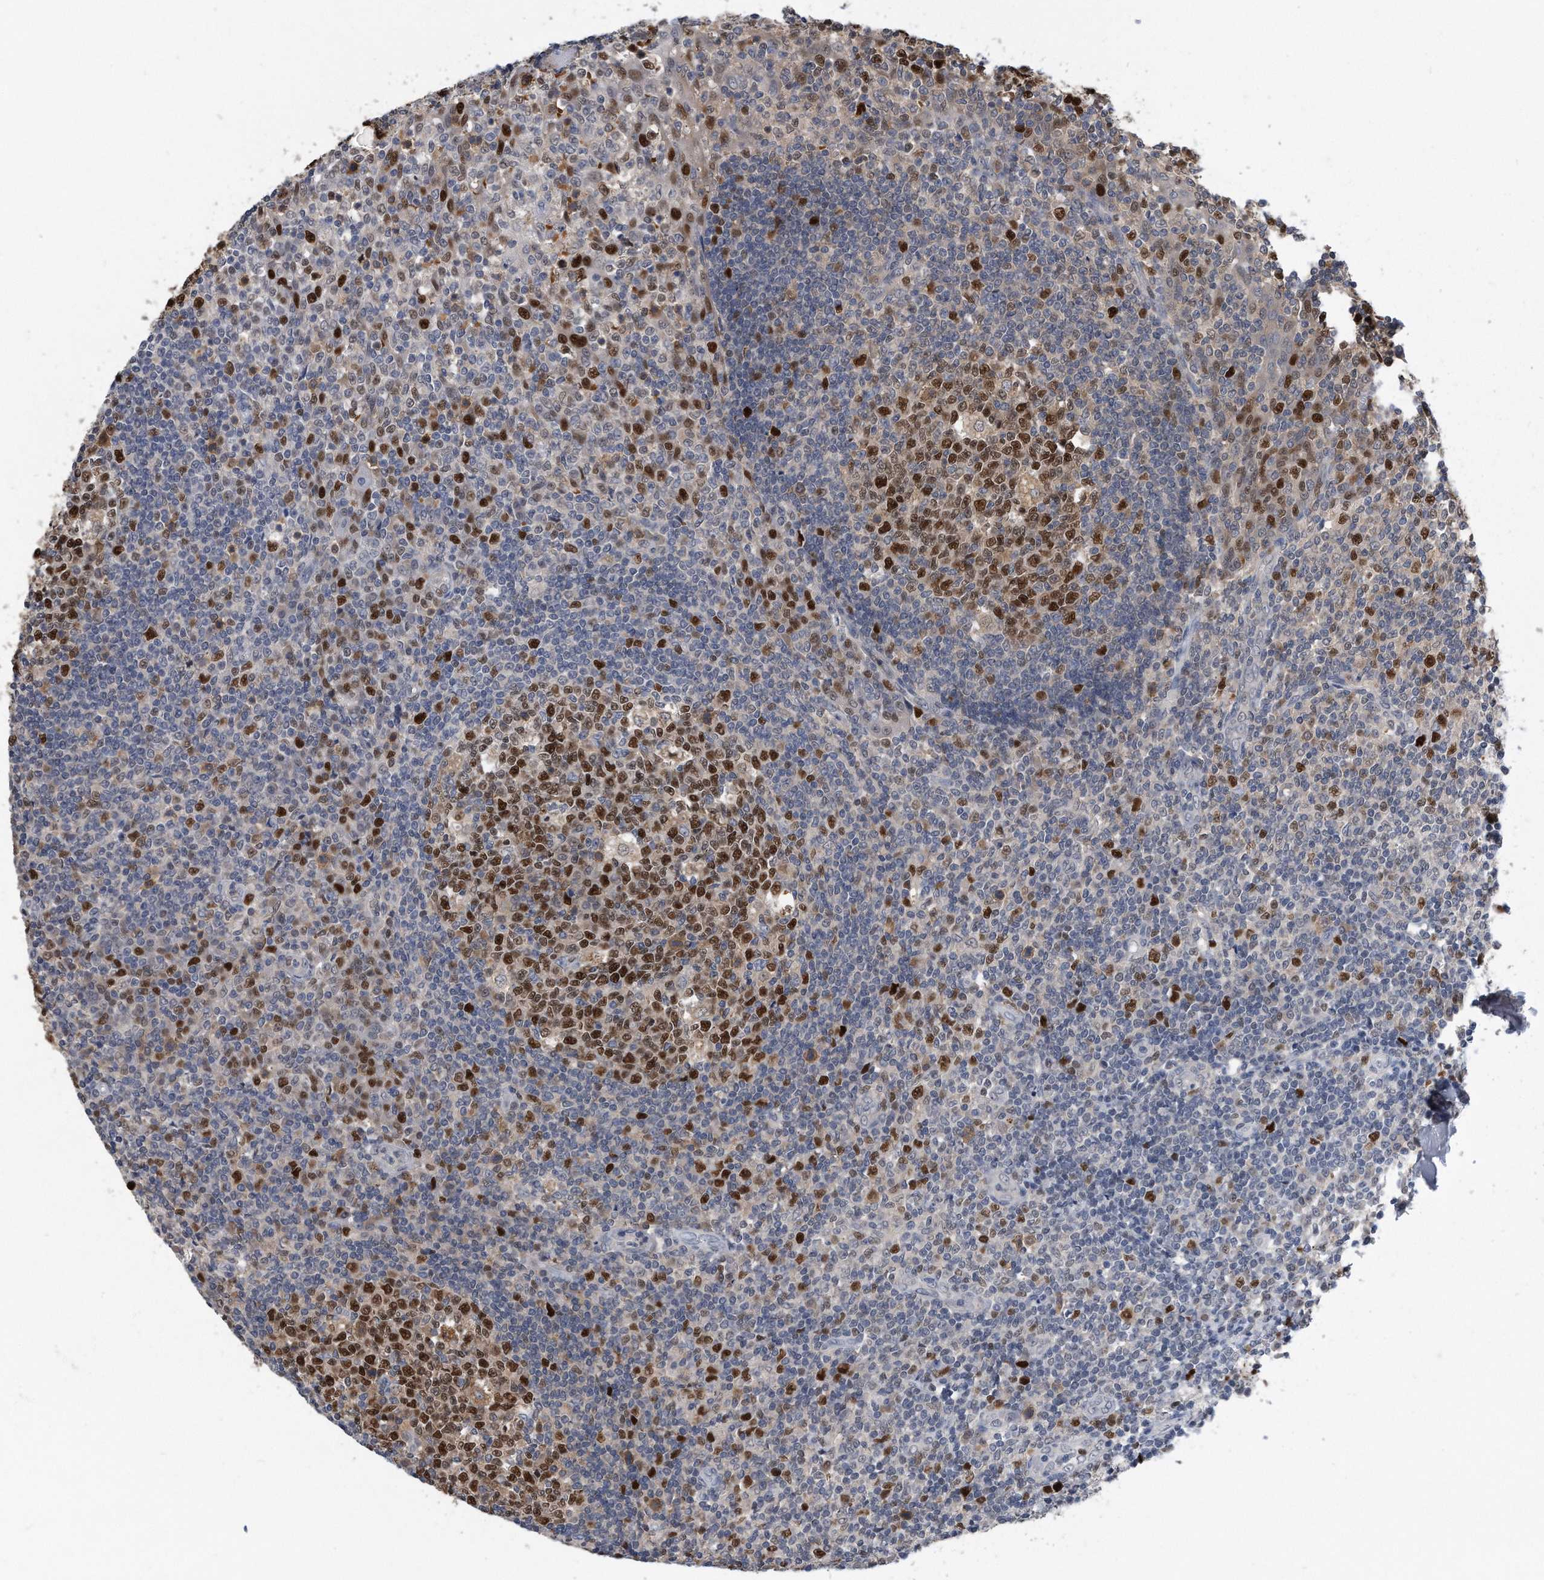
{"staining": {"intensity": "strong", "quantity": ">75%", "location": "nuclear"}, "tissue": "tonsil", "cell_type": "Germinal center cells", "image_type": "normal", "snomed": [{"axis": "morphology", "description": "Normal tissue, NOS"}, {"axis": "topography", "description": "Tonsil"}], "caption": "A photomicrograph showing strong nuclear staining in about >75% of germinal center cells in benign tonsil, as visualized by brown immunohistochemical staining.", "gene": "PCNA", "patient": {"sex": "female", "age": 19}}